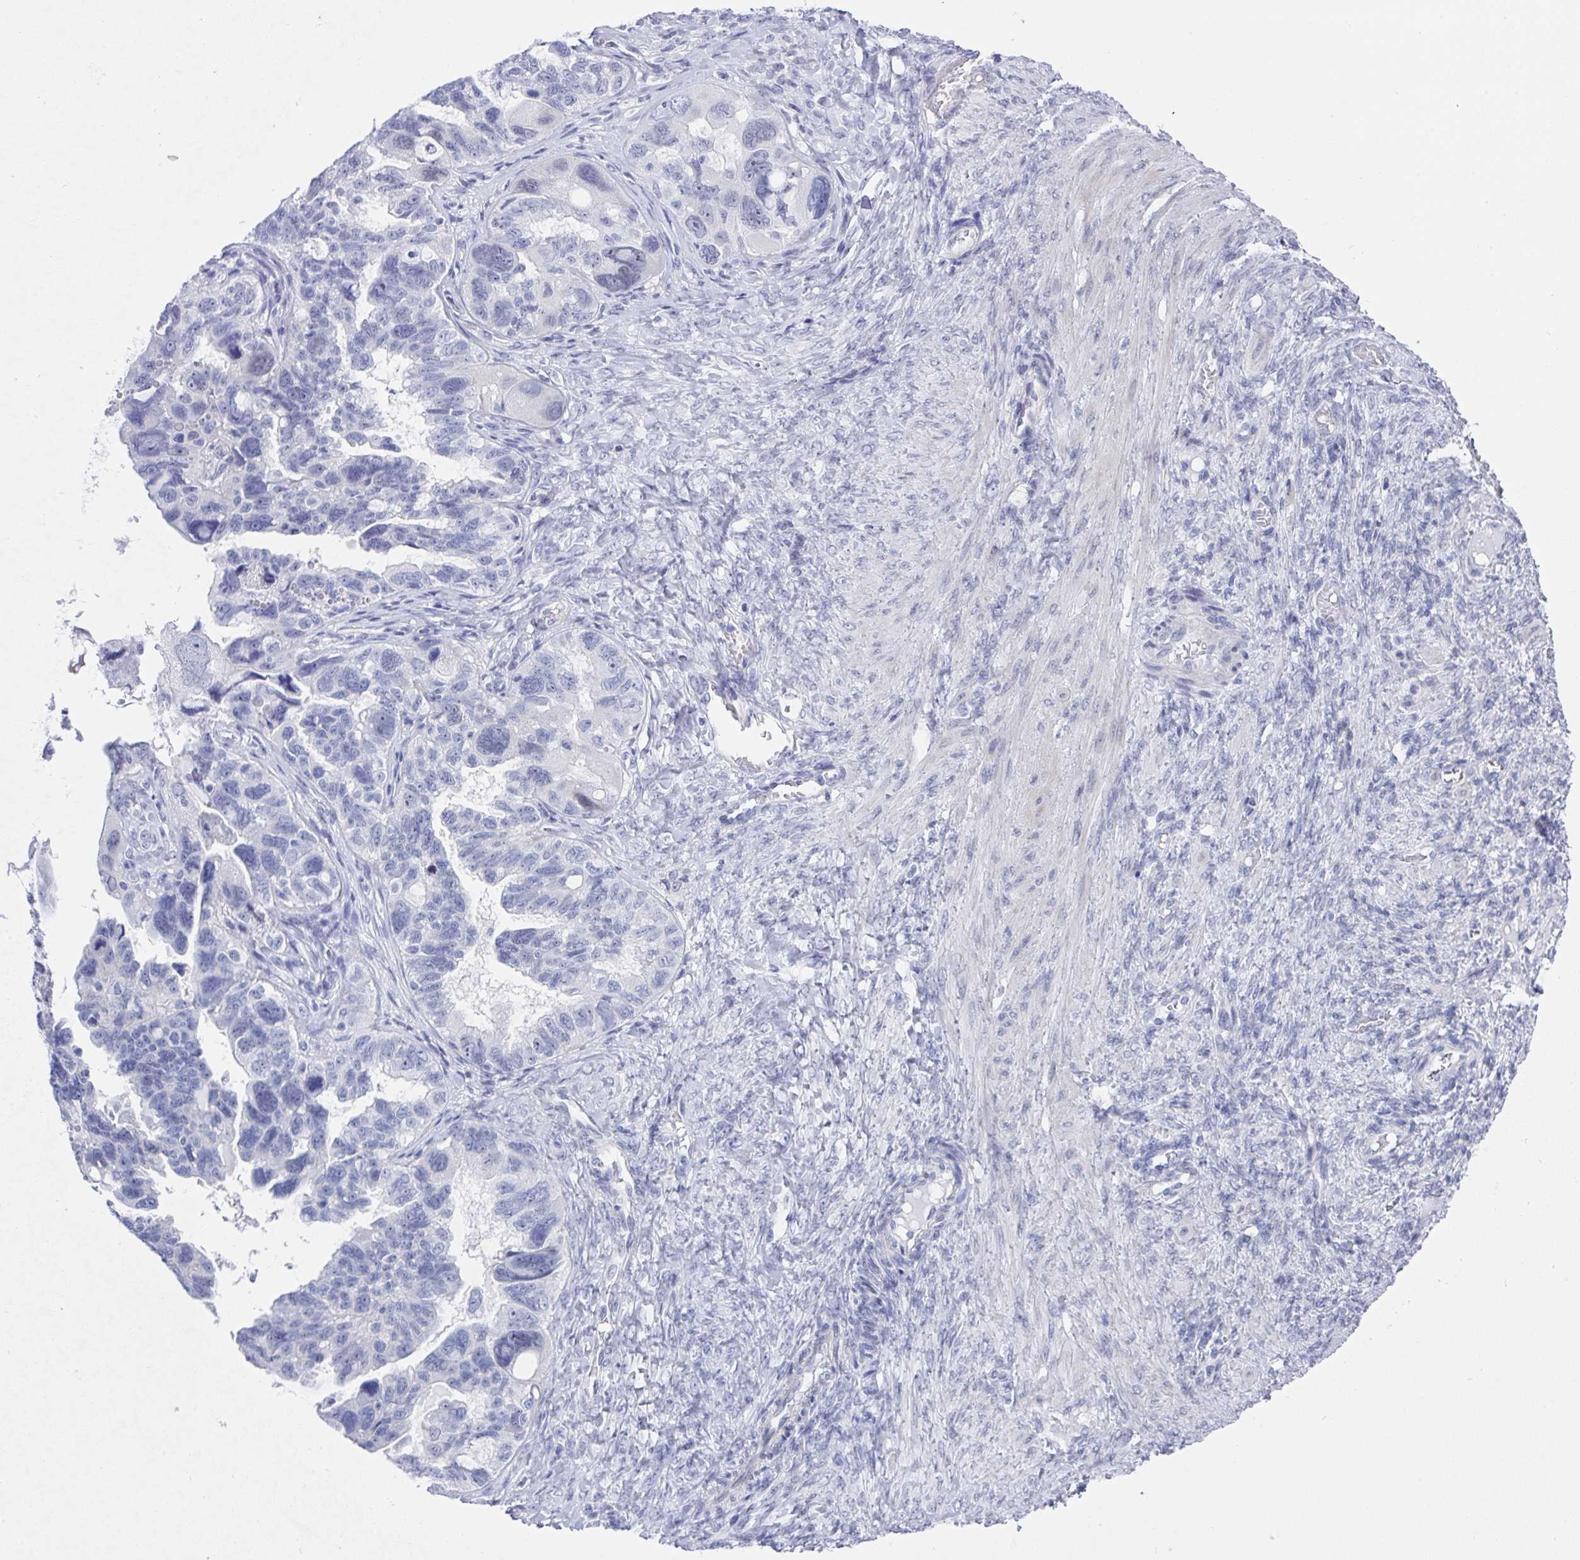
{"staining": {"intensity": "negative", "quantity": "none", "location": "none"}, "tissue": "ovarian cancer", "cell_type": "Tumor cells", "image_type": "cancer", "snomed": [{"axis": "morphology", "description": "Cystadenocarcinoma, serous, NOS"}, {"axis": "topography", "description": "Ovary"}], "caption": "The IHC histopathology image has no significant positivity in tumor cells of ovarian cancer (serous cystadenocarcinoma) tissue.", "gene": "MFSD4A", "patient": {"sex": "female", "age": 60}}